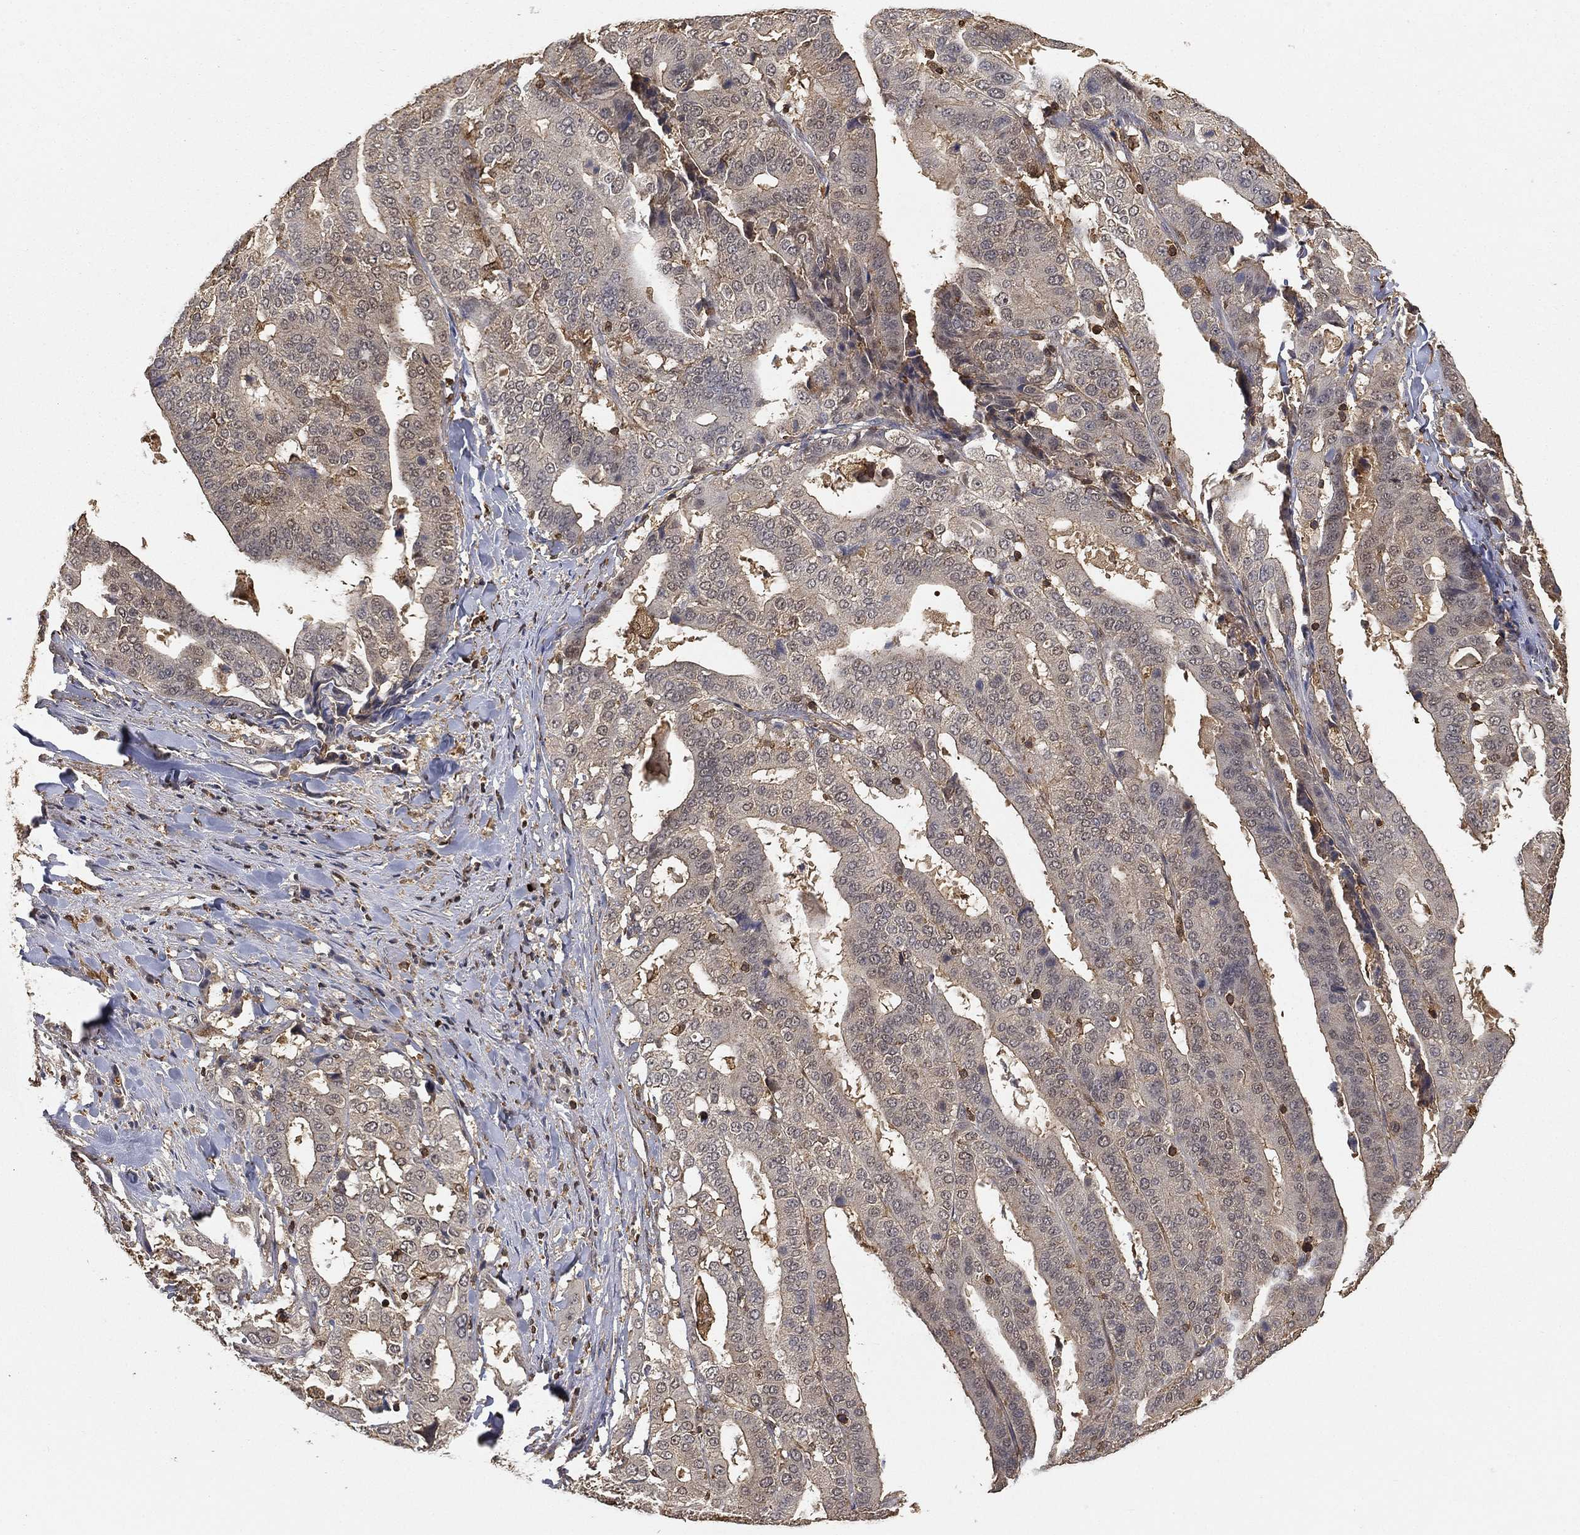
{"staining": {"intensity": "negative", "quantity": "none", "location": "none"}, "tissue": "stomach cancer", "cell_type": "Tumor cells", "image_type": "cancer", "snomed": [{"axis": "morphology", "description": "Adenocarcinoma, NOS"}, {"axis": "topography", "description": "Stomach"}], "caption": "Tumor cells show no significant protein expression in stomach cancer (adenocarcinoma). The staining was performed using DAB to visualize the protein expression in brown, while the nuclei were stained in blue with hematoxylin (Magnification: 20x).", "gene": "CRYL1", "patient": {"sex": "male", "age": 48}}